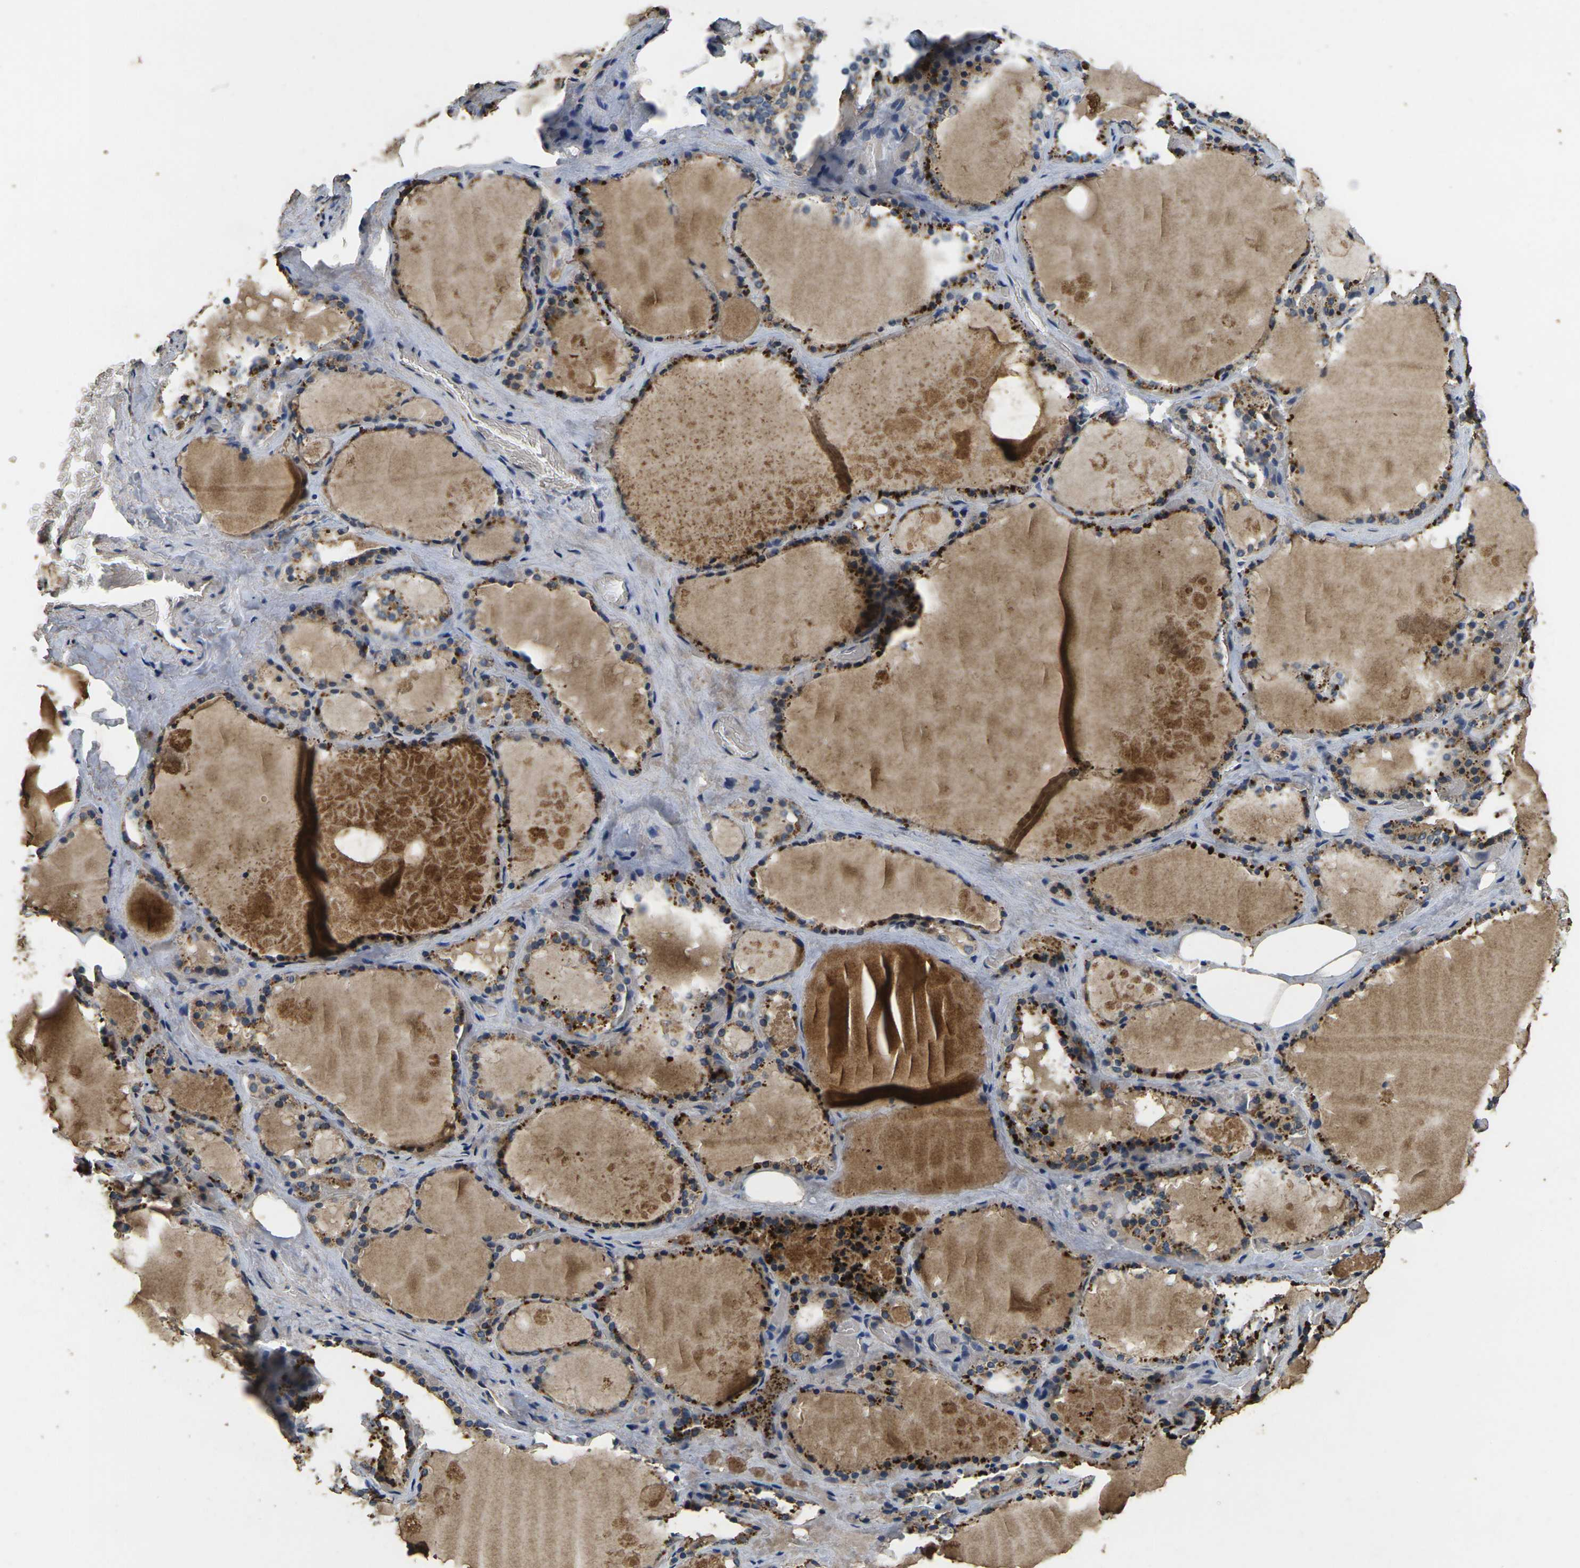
{"staining": {"intensity": "moderate", "quantity": ">75%", "location": "cytoplasmic/membranous"}, "tissue": "thyroid gland", "cell_type": "Glandular cells", "image_type": "normal", "snomed": [{"axis": "morphology", "description": "Normal tissue, NOS"}, {"axis": "topography", "description": "Thyroid gland"}], "caption": "DAB immunohistochemical staining of unremarkable human thyroid gland exhibits moderate cytoplasmic/membranous protein positivity in approximately >75% of glandular cells. Immunohistochemistry (ihc) stains the protein in brown and the nuclei are stained blue.", "gene": "MAPK11", "patient": {"sex": "male", "age": 61}}